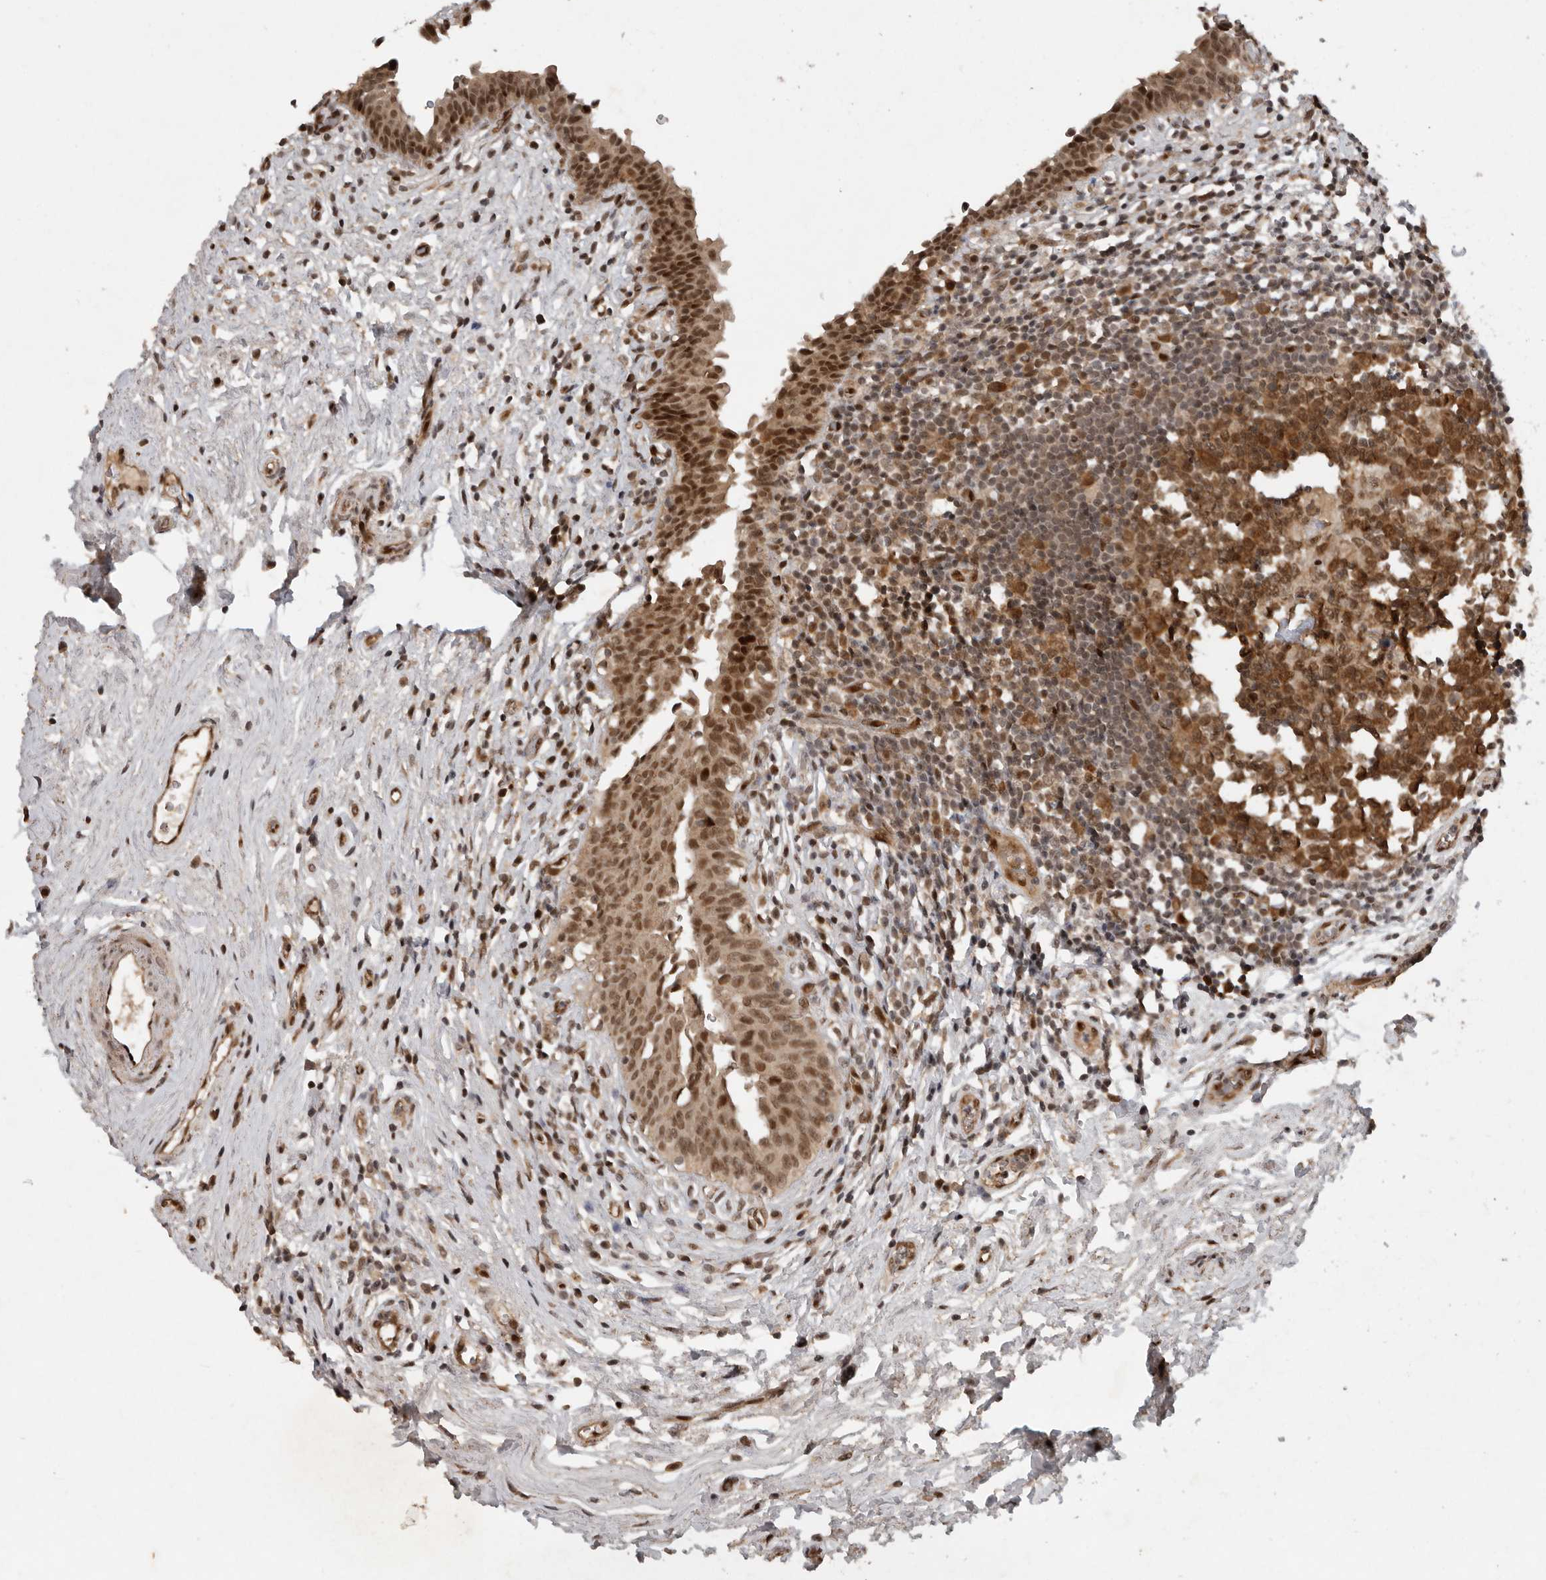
{"staining": {"intensity": "moderate", "quantity": ">75%", "location": "cytoplasmic/membranous,nuclear"}, "tissue": "urinary bladder", "cell_type": "Urothelial cells", "image_type": "normal", "snomed": [{"axis": "morphology", "description": "Normal tissue, NOS"}, {"axis": "topography", "description": "Urinary bladder"}], "caption": "Urinary bladder was stained to show a protein in brown. There is medium levels of moderate cytoplasmic/membranous,nuclear staining in about >75% of urothelial cells. The protein of interest is stained brown, and the nuclei are stained in blue (DAB IHC with brightfield microscopy, high magnification).", "gene": "CDC27", "patient": {"sex": "male", "age": 83}}